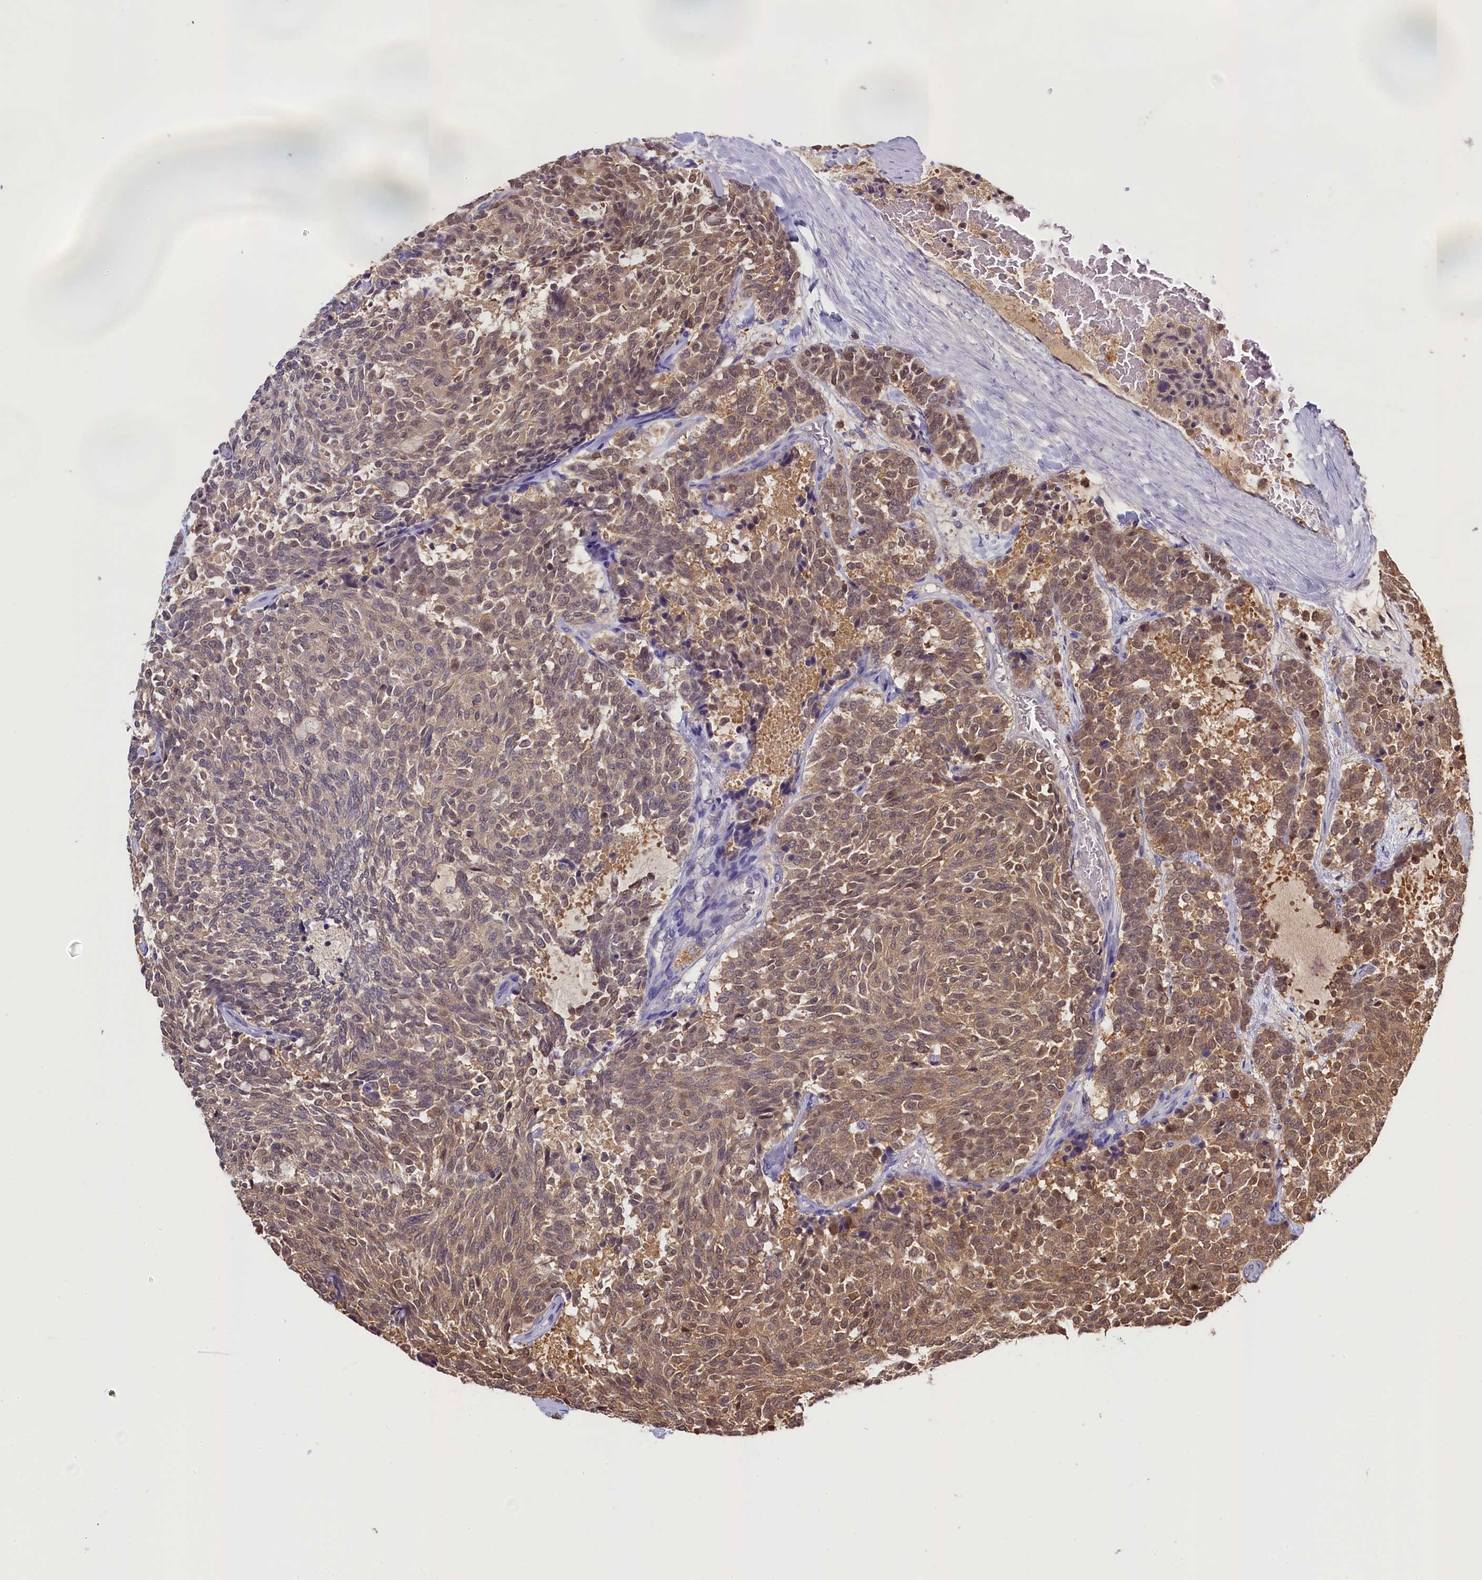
{"staining": {"intensity": "moderate", "quantity": "25%-75%", "location": "cytoplasmic/membranous,nuclear"}, "tissue": "carcinoid", "cell_type": "Tumor cells", "image_type": "cancer", "snomed": [{"axis": "morphology", "description": "Carcinoid, malignant, NOS"}, {"axis": "topography", "description": "Pancreas"}], "caption": "The image displays immunohistochemical staining of carcinoid. There is moderate cytoplasmic/membranous and nuclear staining is identified in approximately 25%-75% of tumor cells.", "gene": "C11orf54", "patient": {"sex": "female", "age": 54}}